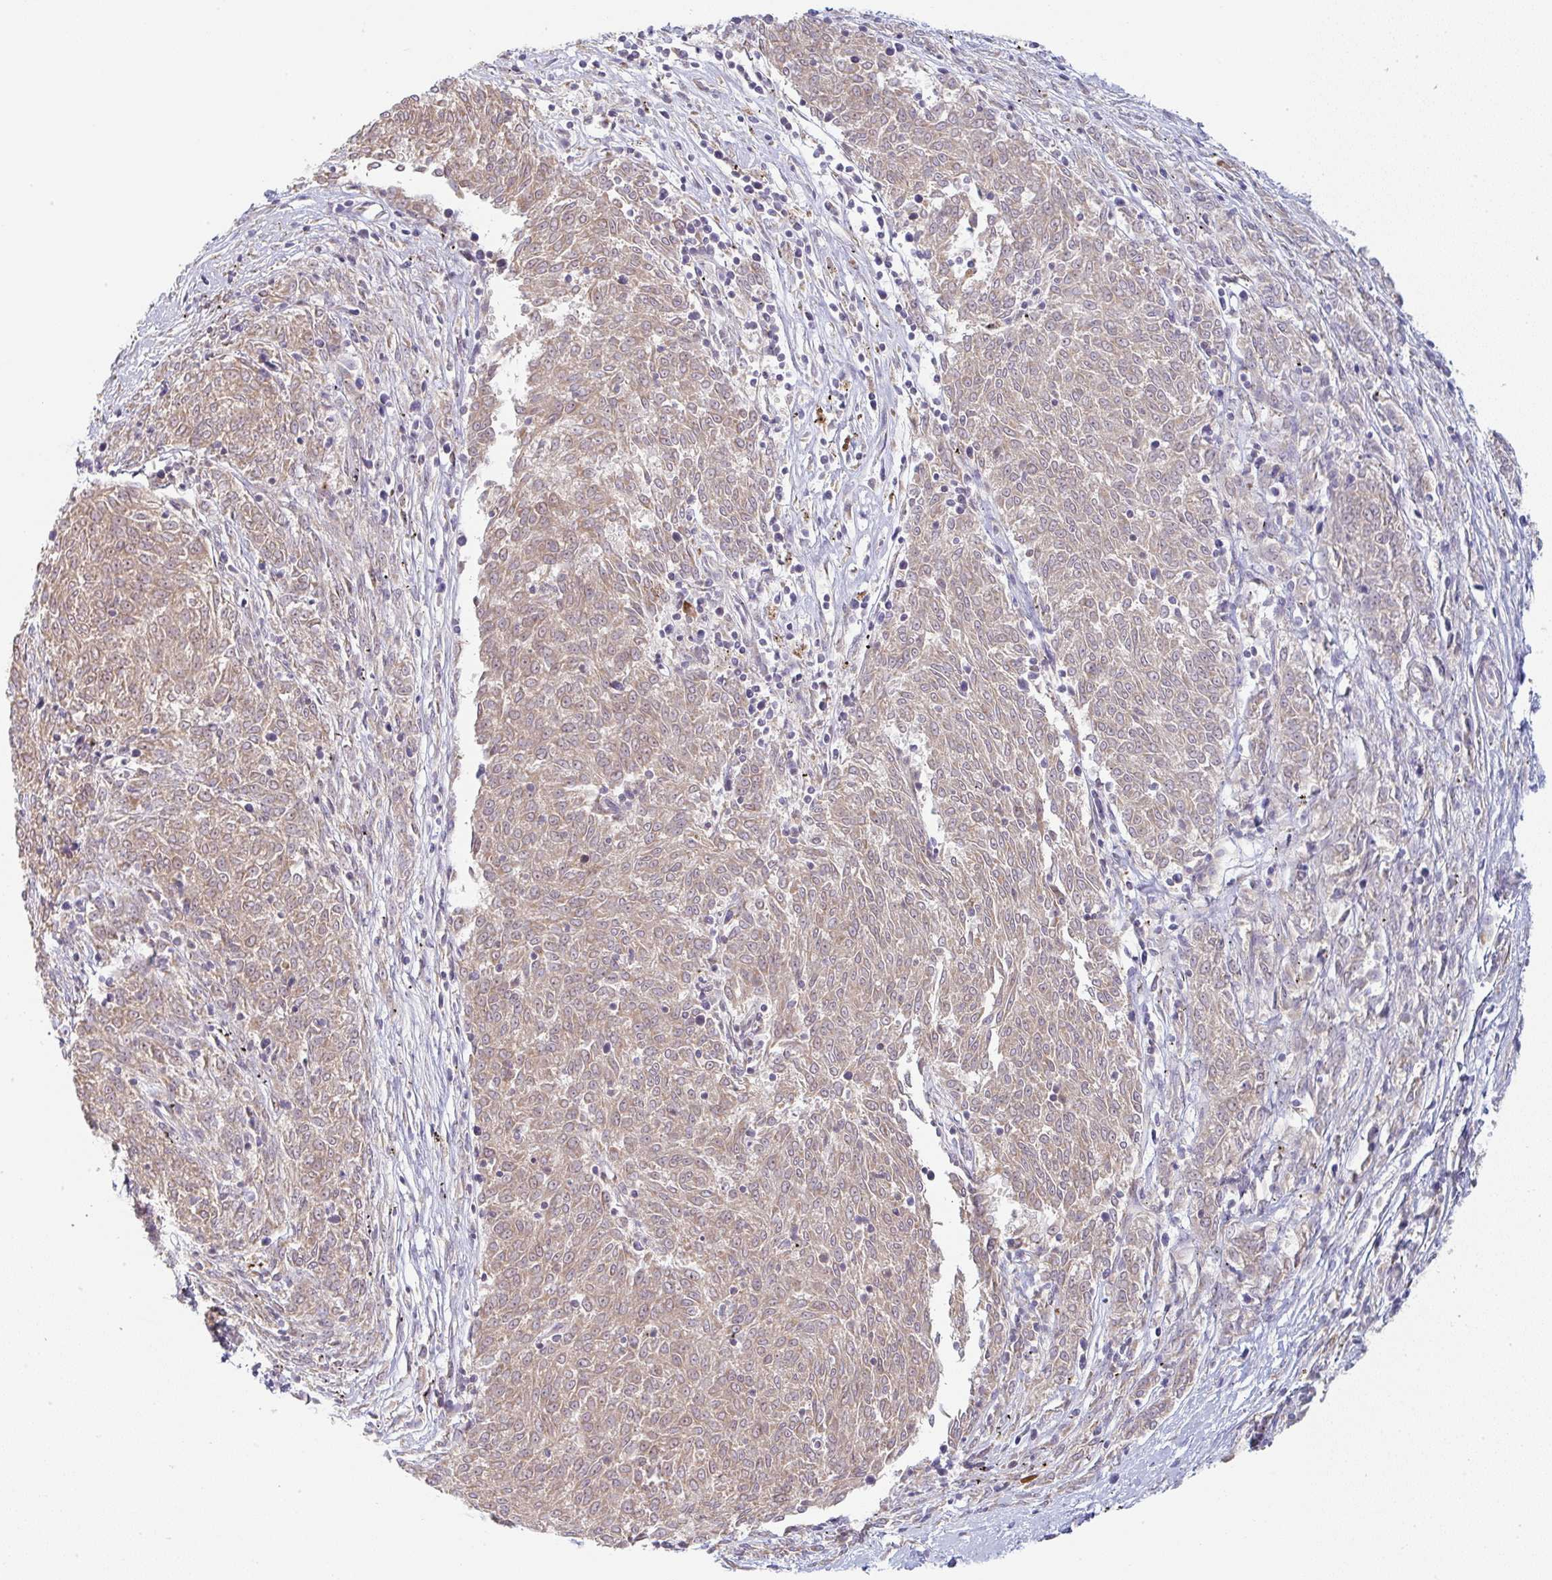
{"staining": {"intensity": "weak", "quantity": ">75%", "location": "cytoplasmic/membranous"}, "tissue": "melanoma", "cell_type": "Tumor cells", "image_type": "cancer", "snomed": [{"axis": "morphology", "description": "Malignant melanoma, NOS"}, {"axis": "topography", "description": "Skin"}], "caption": "This is an image of IHC staining of malignant melanoma, which shows weak positivity in the cytoplasmic/membranous of tumor cells.", "gene": "MOB1A", "patient": {"sex": "female", "age": 72}}